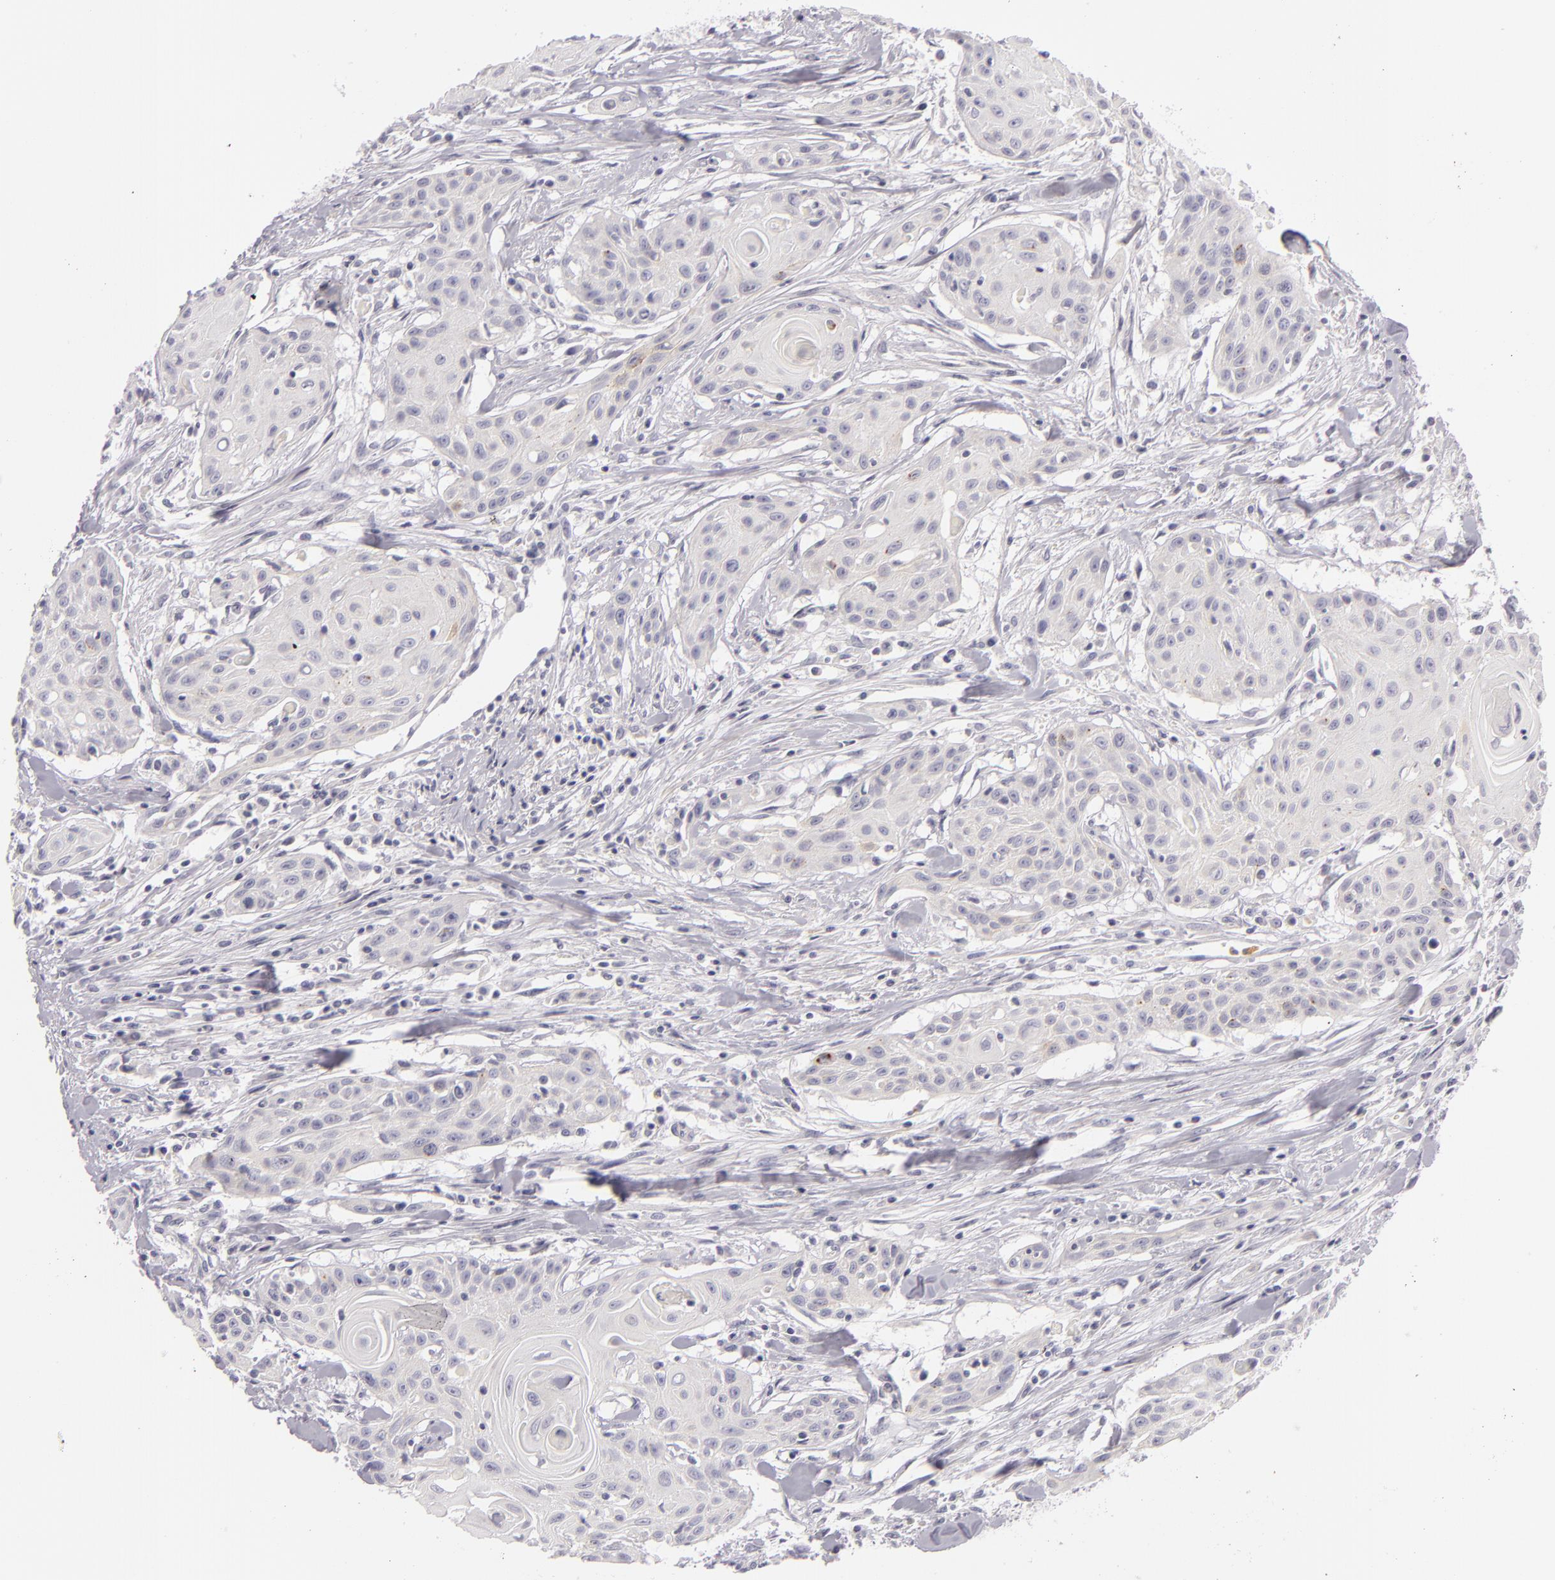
{"staining": {"intensity": "negative", "quantity": "none", "location": "none"}, "tissue": "head and neck cancer", "cell_type": "Tumor cells", "image_type": "cancer", "snomed": [{"axis": "morphology", "description": "Squamous cell carcinoma, NOS"}, {"axis": "morphology", "description": "Squamous cell carcinoma, metastatic, NOS"}, {"axis": "topography", "description": "Lymph node"}, {"axis": "topography", "description": "Salivary gland"}, {"axis": "topography", "description": "Head-Neck"}], "caption": "The immunohistochemistry micrograph has no significant expression in tumor cells of squamous cell carcinoma (head and neck) tissue.", "gene": "FAM181A", "patient": {"sex": "female", "age": 74}}